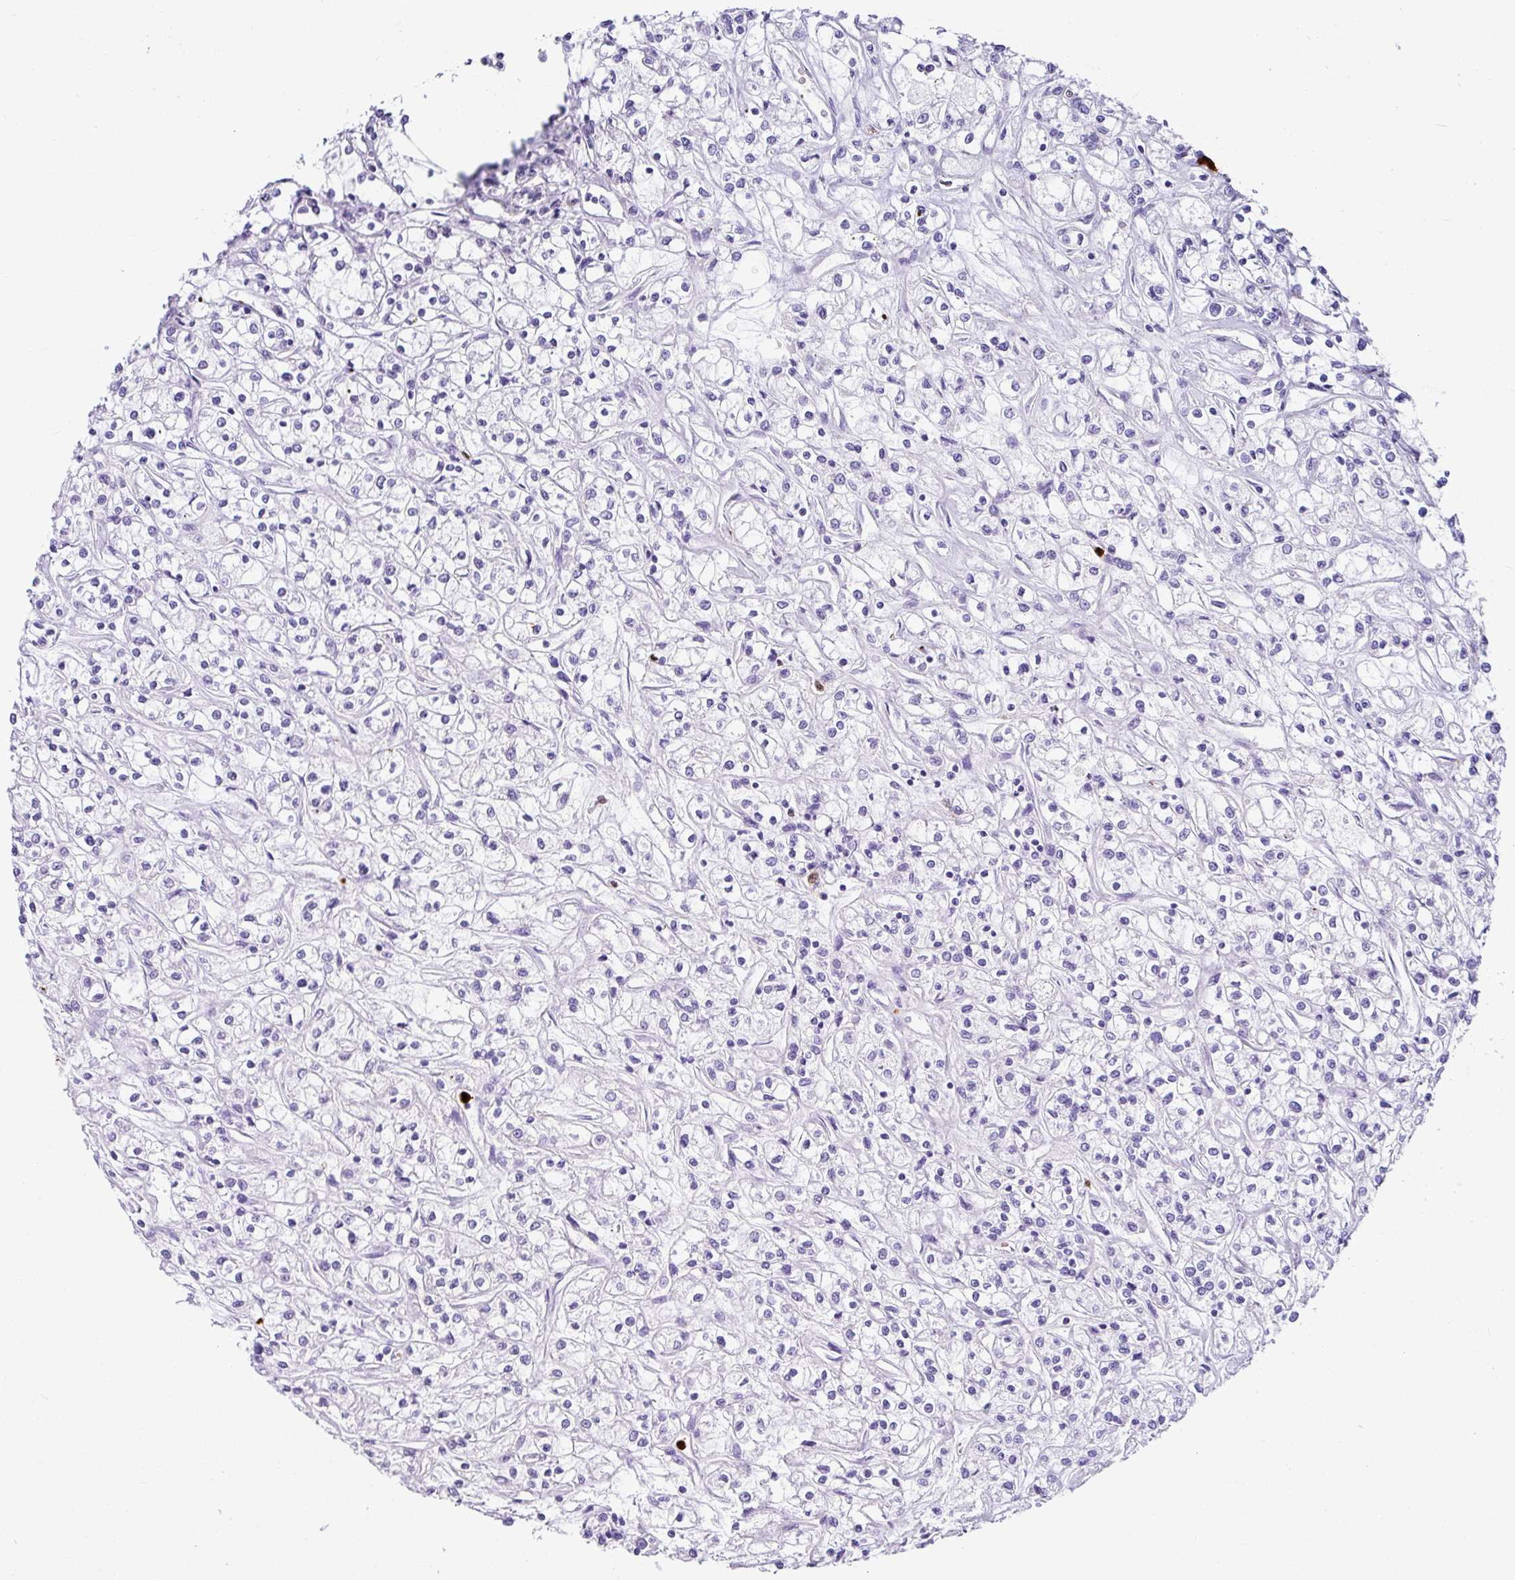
{"staining": {"intensity": "negative", "quantity": "none", "location": "none"}, "tissue": "renal cancer", "cell_type": "Tumor cells", "image_type": "cancer", "snomed": [{"axis": "morphology", "description": "Adenocarcinoma, NOS"}, {"axis": "topography", "description": "Kidney"}], "caption": "Renal cancer was stained to show a protein in brown. There is no significant staining in tumor cells.", "gene": "SH2D3C", "patient": {"sex": "female", "age": 59}}